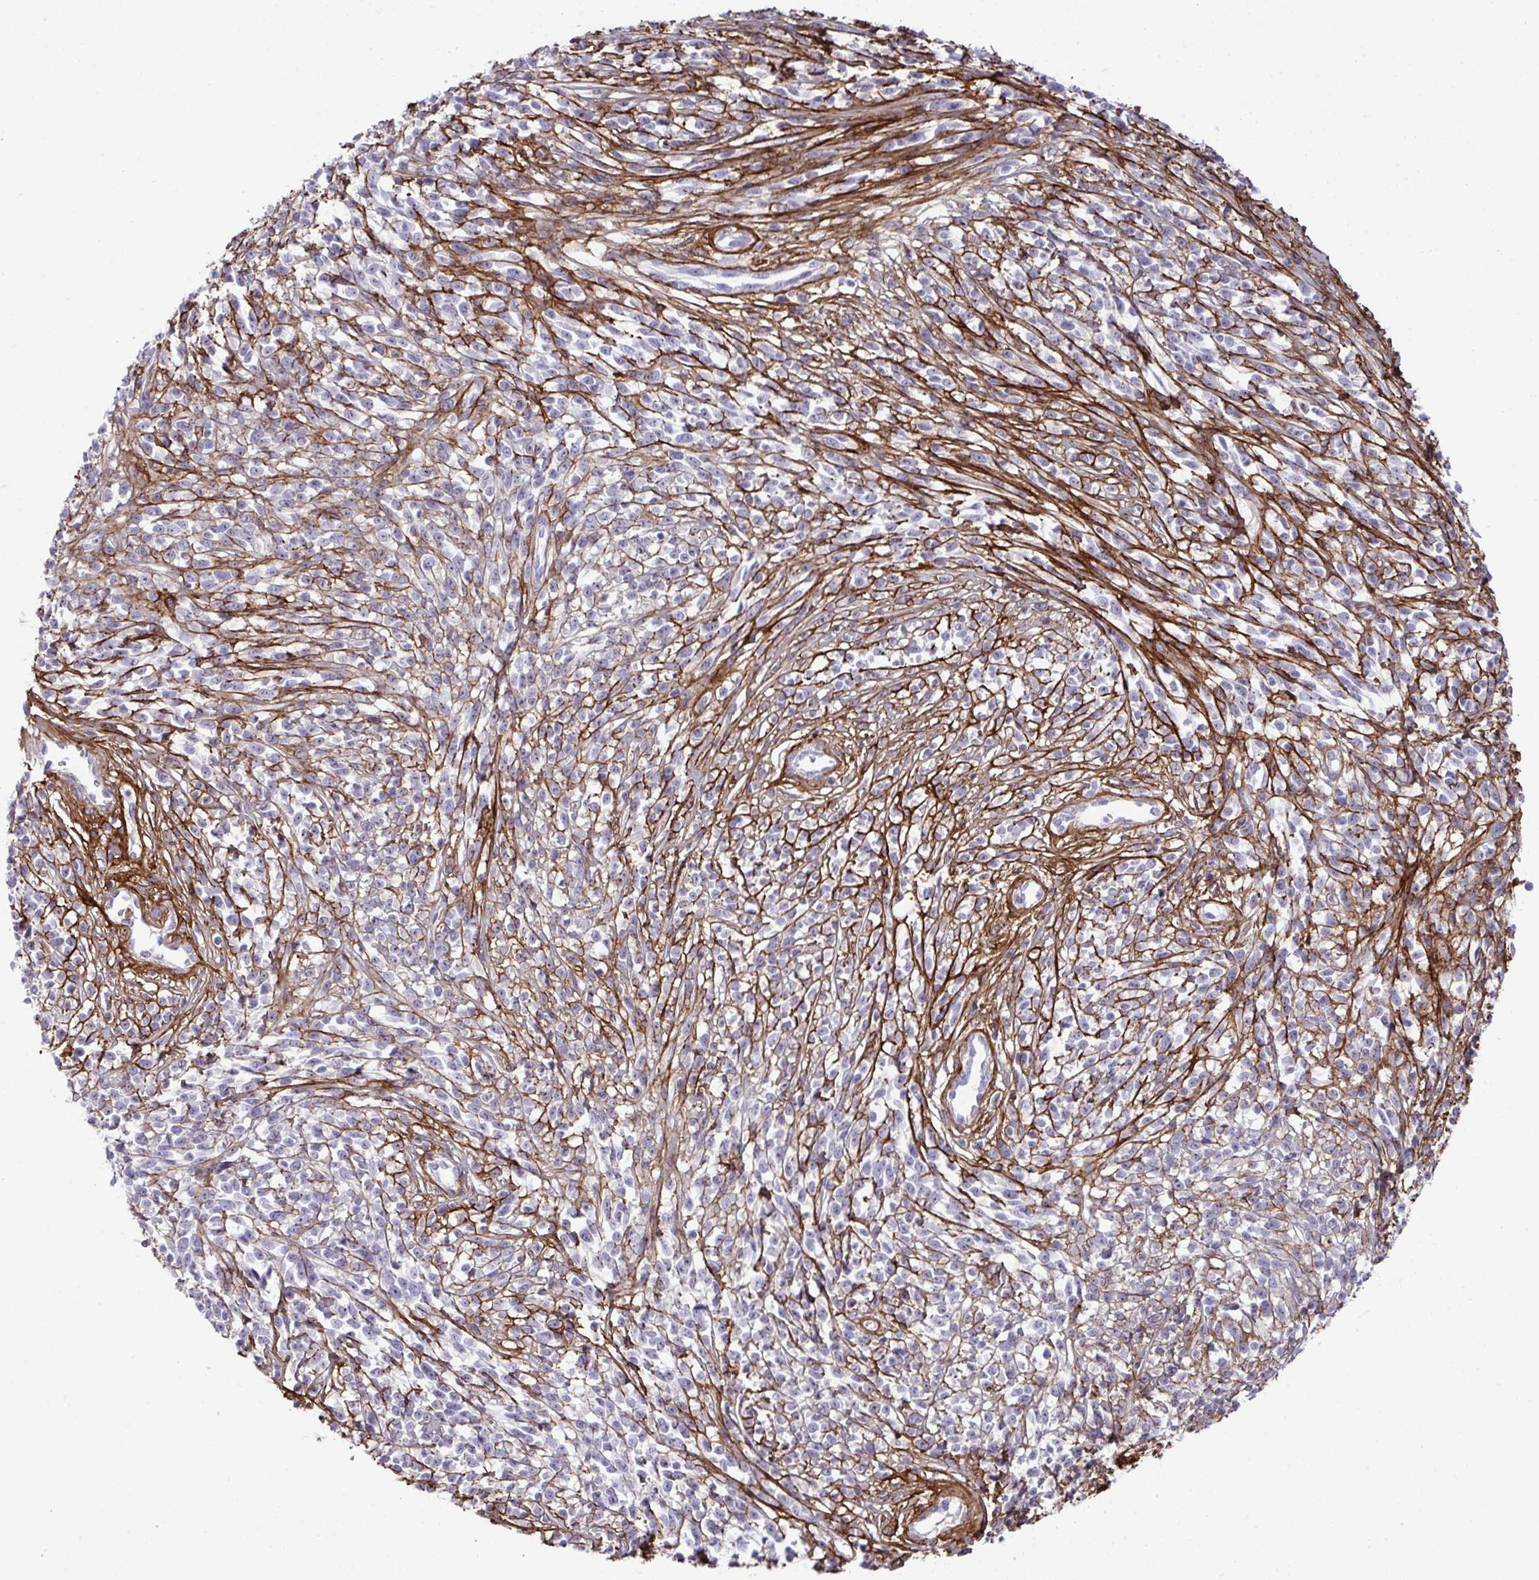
{"staining": {"intensity": "negative", "quantity": "none", "location": "none"}, "tissue": "melanoma", "cell_type": "Tumor cells", "image_type": "cancer", "snomed": [{"axis": "morphology", "description": "Malignant melanoma, NOS"}, {"axis": "topography", "description": "Skin"}, {"axis": "topography", "description": "Skin of trunk"}], "caption": "This is a photomicrograph of IHC staining of malignant melanoma, which shows no expression in tumor cells.", "gene": "LHFPL6", "patient": {"sex": "male", "age": 74}}